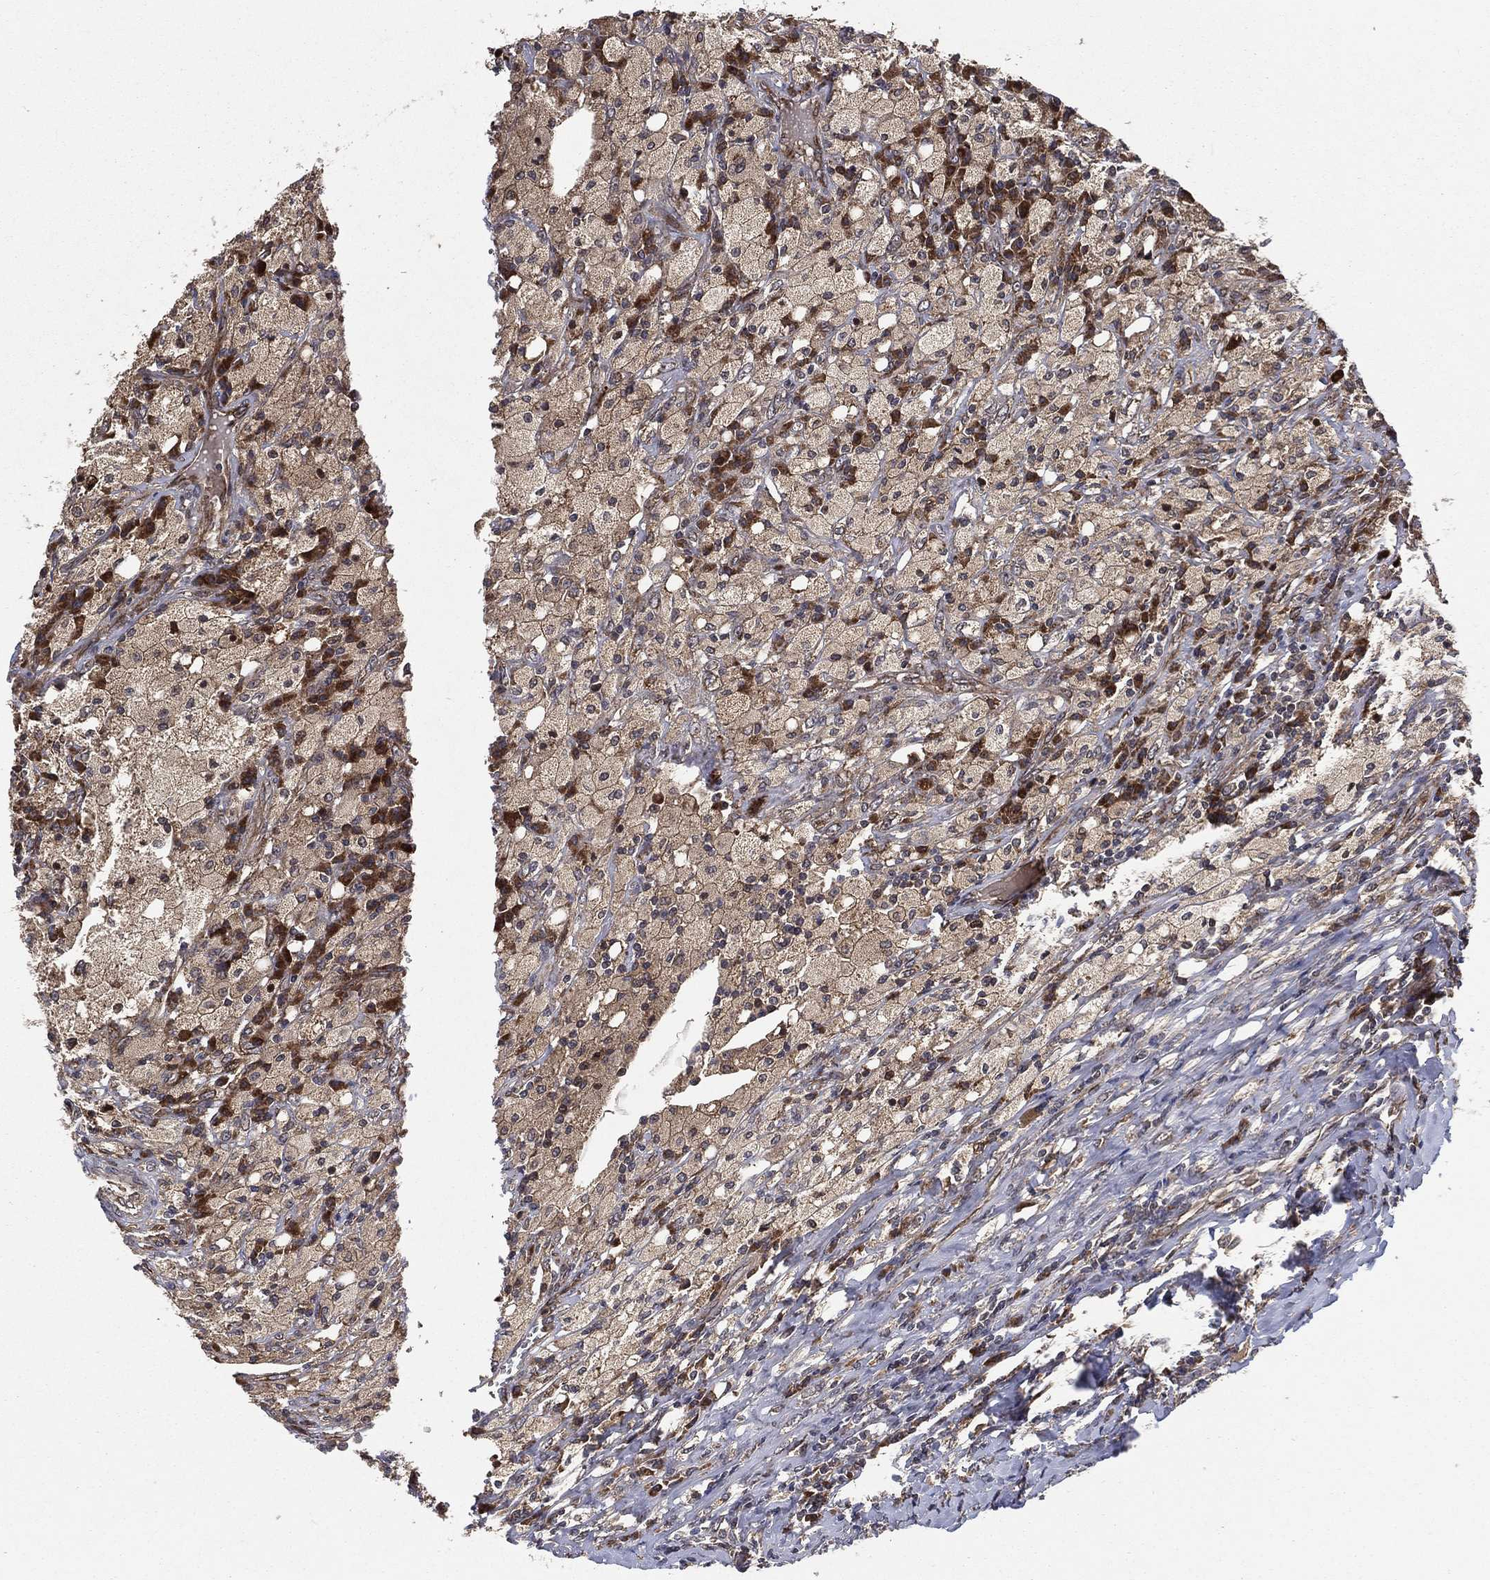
{"staining": {"intensity": "strong", "quantity": "25%-75%", "location": "cytoplasmic/membranous"}, "tissue": "testis cancer", "cell_type": "Tumor cells", "image_type": "cancer", "snomed": [{"axis": "morphology", "description": "Necrosis, NOS"}, {"axis": "morphology", "description": "Carcinoma, Embryonal, NOS"}, {"axis": "topography", "description": "Testis"}], "caption": "Immunohistochemistry (IHC) staining of testis cancer (embryonal carcinoma), which shows high levels of strong cytoplasmic/membranous positivity in about 25%-75% of tumor cells indicating strong cytoplasmic/membranous protein expression. The staining was performed using DAB (3,3'-diaminobenzidine) (brown) for protein detection and nuclei were counterstained in hematoxylin (blue).", "gene": "RAB11FIP4", "patient": {"sex": "male", "age": 19}}